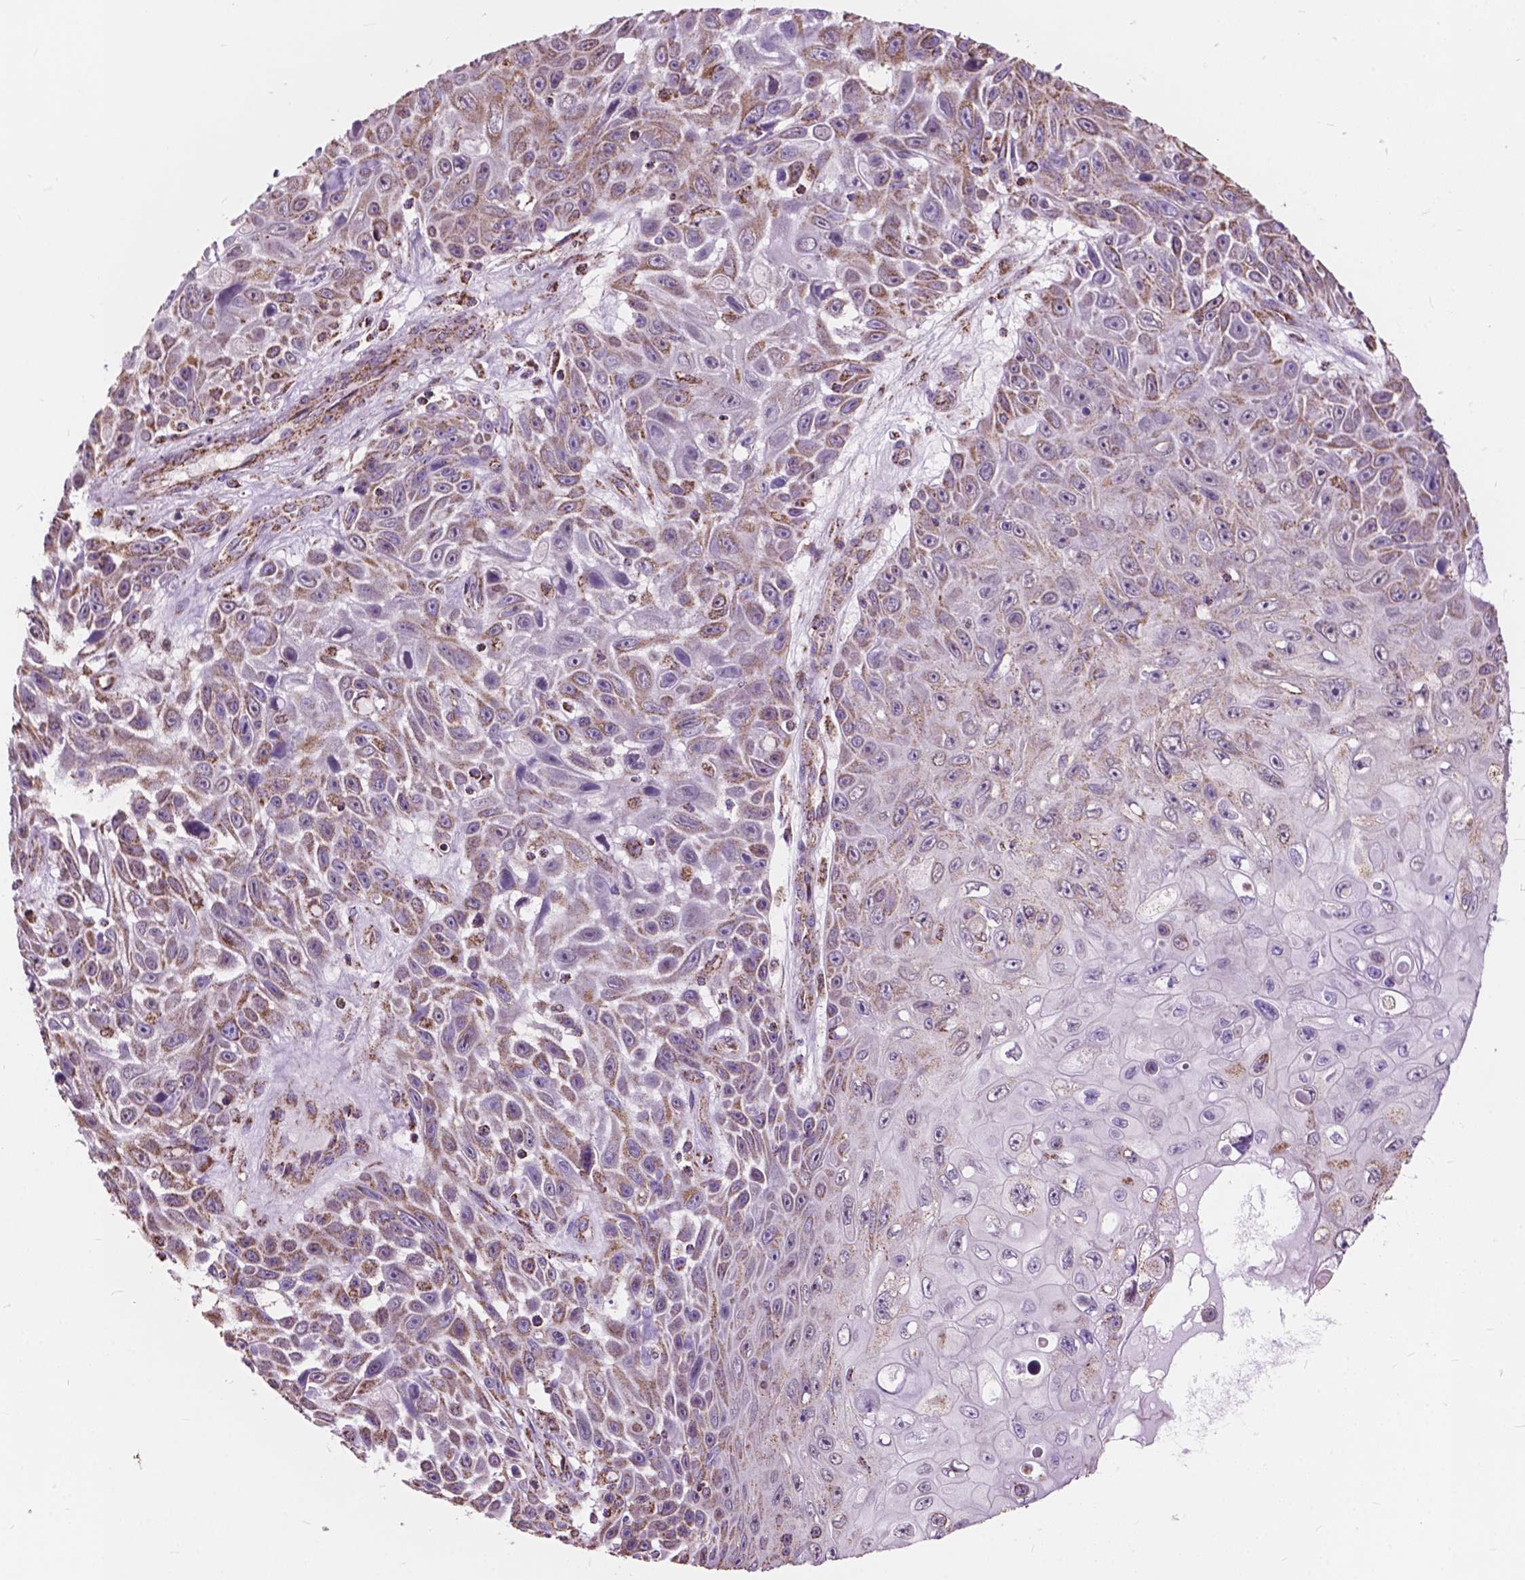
{"staining": {"intensity": "moderate", "quantity": "25%-75%", "location": "cytoplasmic/membranous"}, "tissue": "skin cancer", "cell_type": "Tumor cells", "image_type": "cancer", "snomed": [{"axis": "morphology", "description": "Squamous cell carcinoma, NOS"}, {"axis": "topography", "description": "Skin"}], "caption": "The micrograph demonstrates a brown stain indicating the presence of a protein in the cytoplasmic/membranous of tumor cells in skin cancer. The protein is shown in brown color, while the nuclei are stained blue.", "gene": "SCOC", "patient": {"sex": "male", "age": 82}}